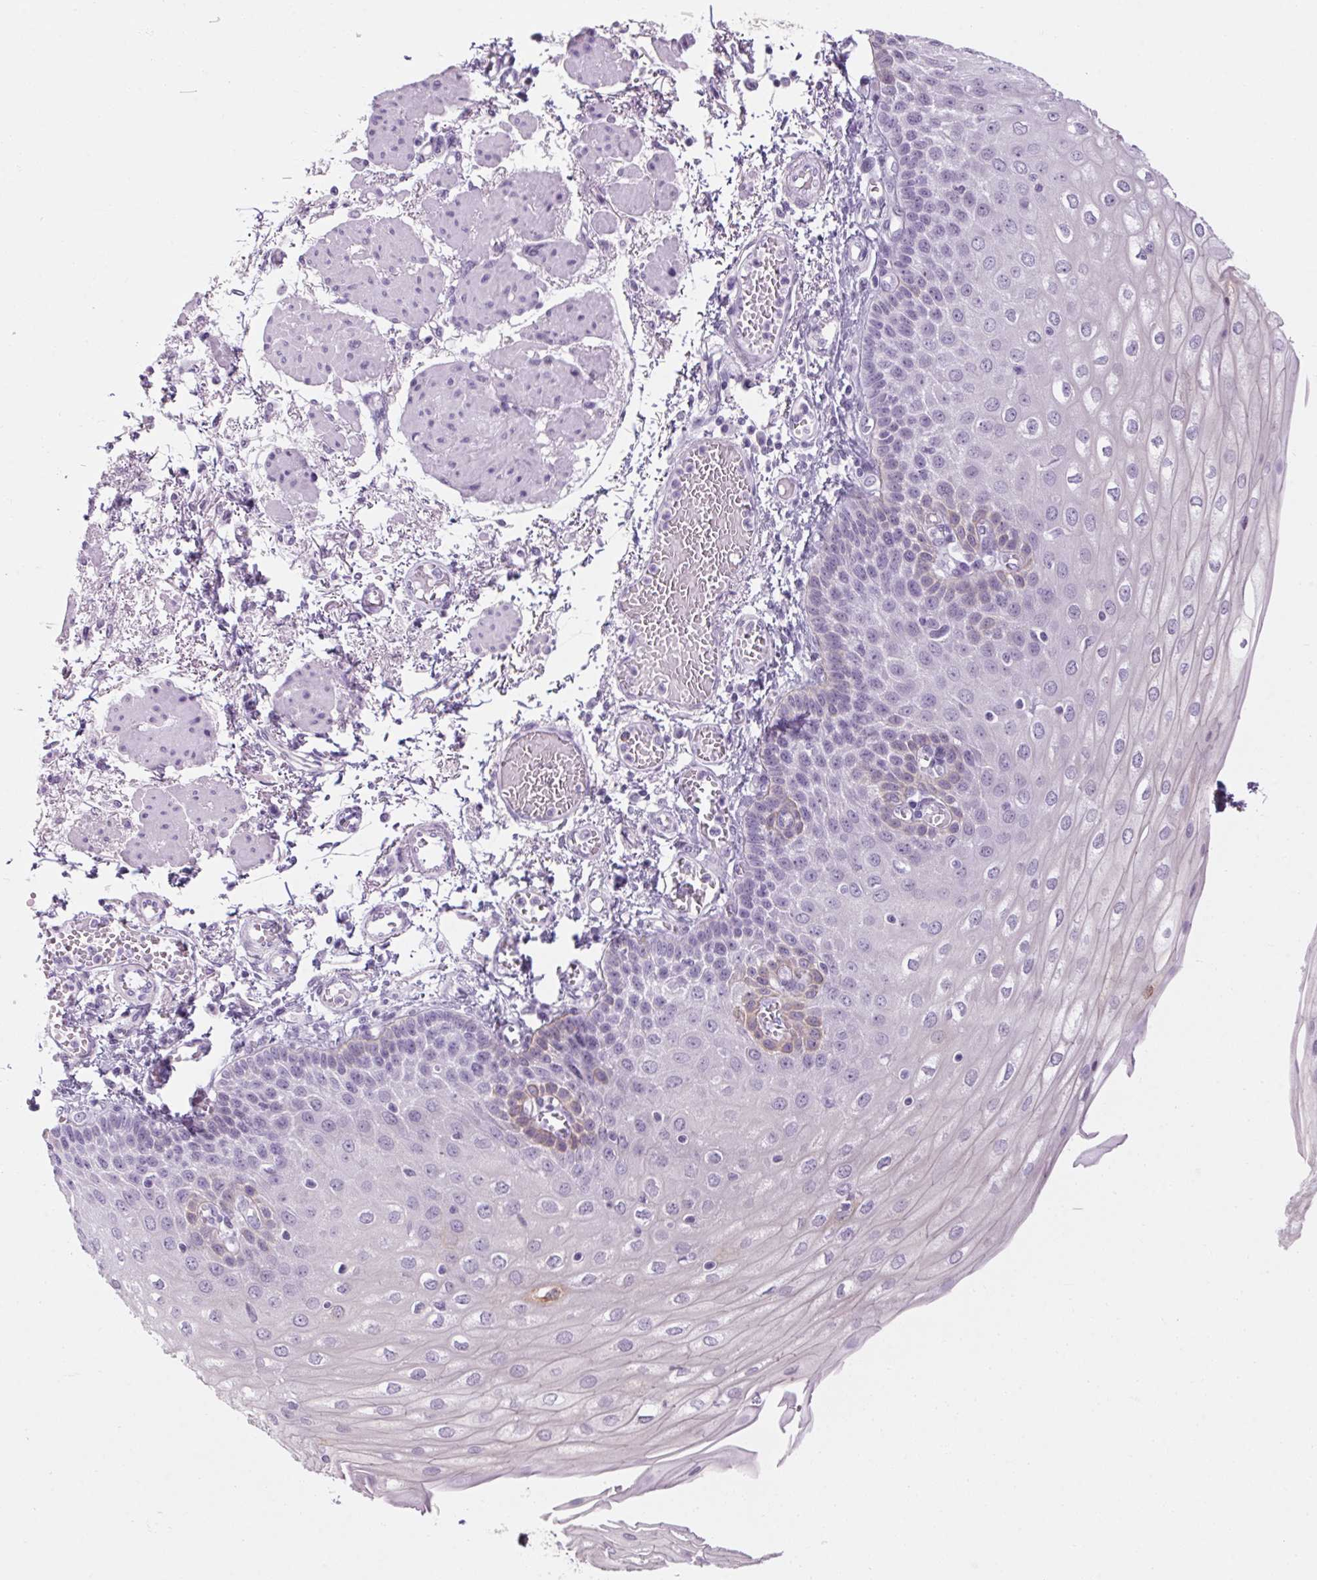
{"staining": {"intensity": "negative", "quantity": "none", "location": "none"}, "tissue": "esophagus", "cell_type": "Squamous epithelial cells", "image_type": "normal", "snomed": [{"axis": "morphology", "description": "Normal tissue, NOS"}, {"axis": "morphology", "description": "Adenocarcinoma, NOS"}, {"axis": "topography", "description": "Esophagus"}], "caption": "This is an immunohistochemistry (IHC) photomicrograph of unremarkable human esophagus. There is no staining in squamous epithelial cells.", "gene": "RPTN", "patient": {"sex": "male", "age": 81}}